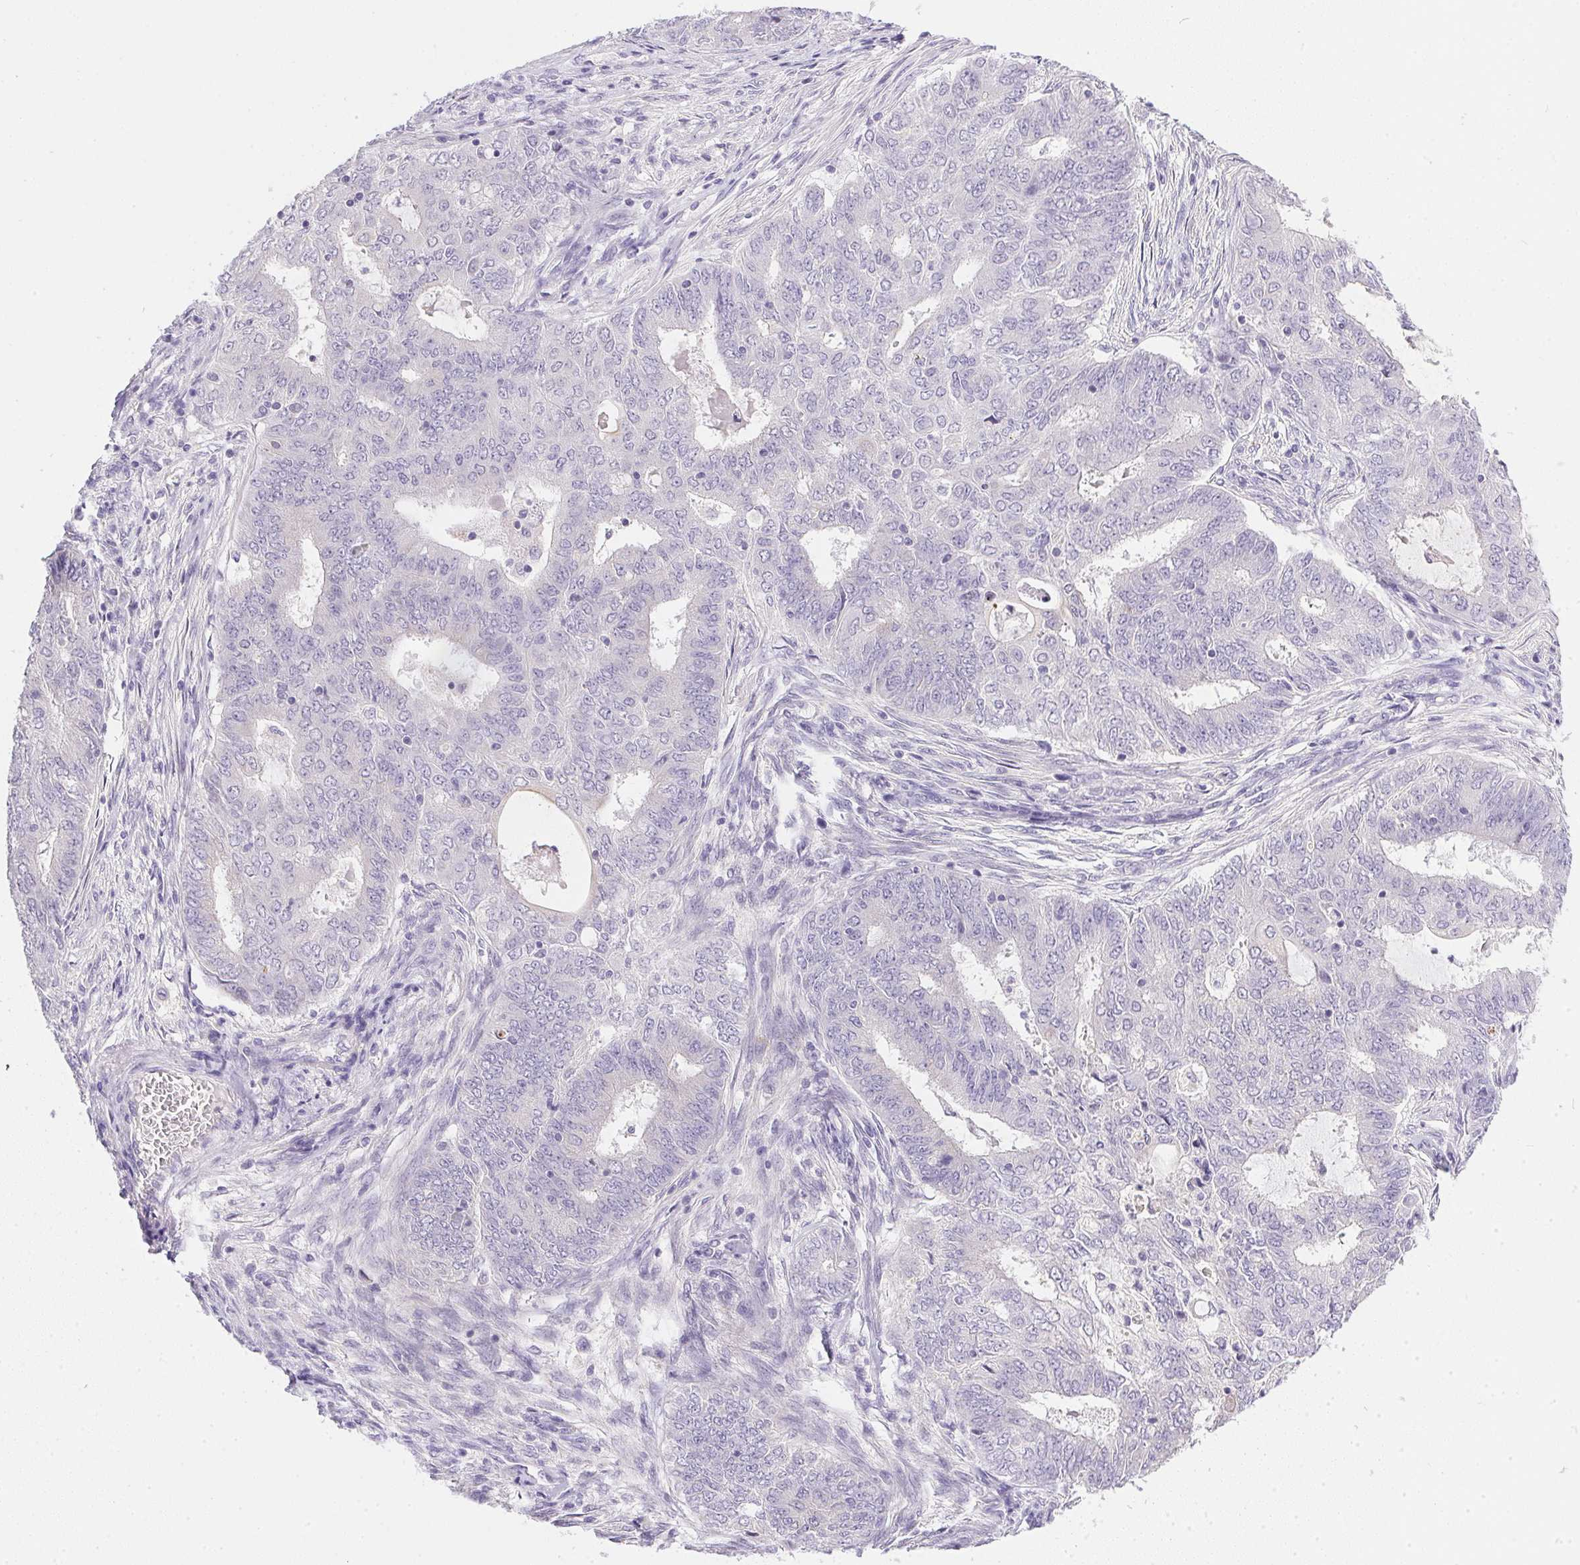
{"staining": {"intensity": "negative", "quantity": "none", "location": "none"}, "tissue": "endometrial cancer", "cell_type": "Tumor cells", "image_type": "cancer", "snomed": [{"axis": "morphology", "description": "Adenocarcinoma, NOS"}, {"axis": "topography", "description": "Endometrium"}], "caption": "A histopathology image of human endometrial cancer is negative for staining in tumor cells. (Brightfield microscopy of DAB (3,3'-diaminobenzidine) immunohistochemistry at high magnification).", "gene": "SLC17A7", "patient": {"sex": "female", "age": 62}}